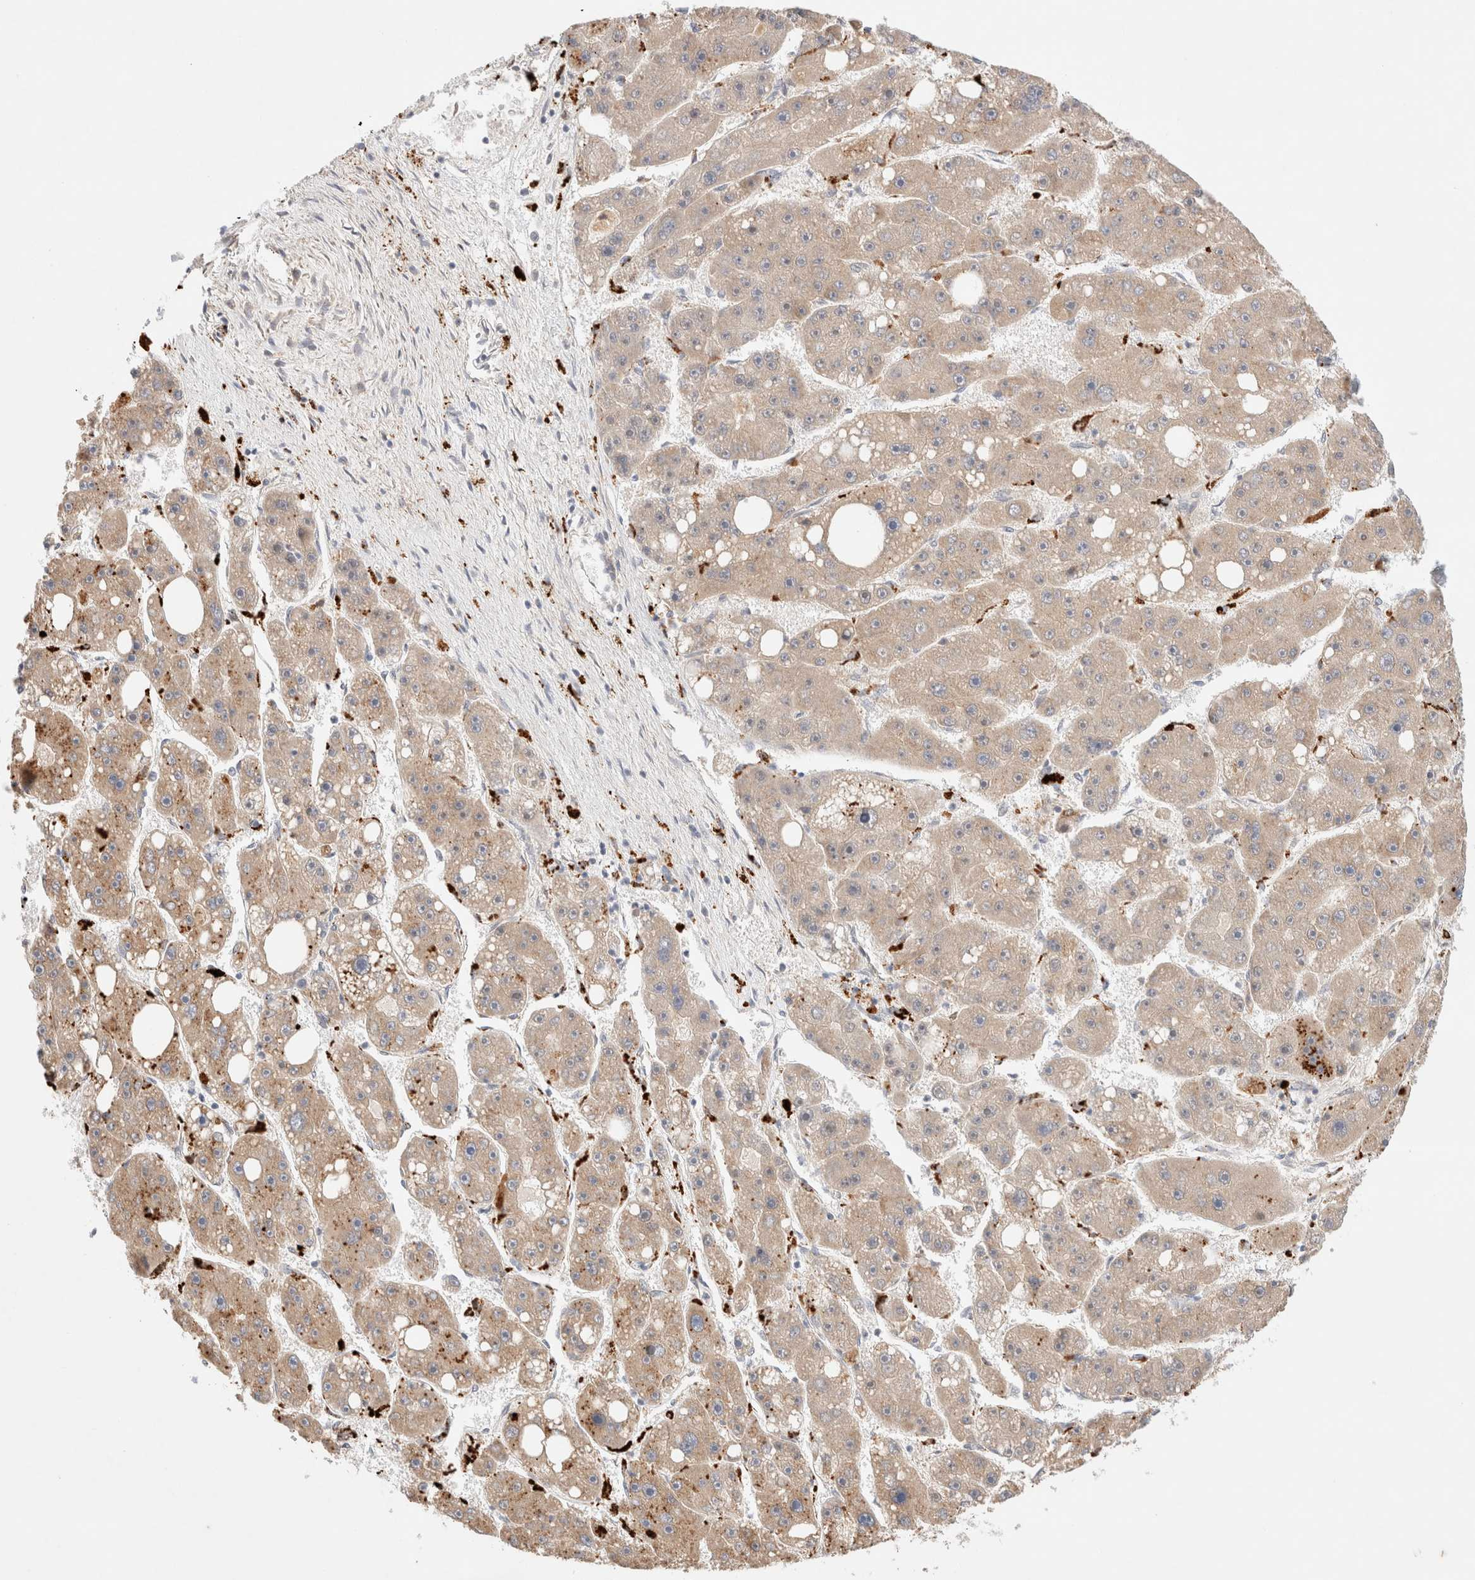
{"staining": {"intensity": "moderate", "quantity": ">75%", "location": "cytoplasmic/membranous"}, "tissue": "liver cancer", "cell_type": "Tumor cells", "image_type": "cancer", "snomed": [{"axis": "morphology", "description": "Carcinoma, Hepatocellular, NOS"}, {"axis": "topography", "description": "Liver"}], "caption": "Immunohistochemical staining of human liver cancer reveals moderate cytoplasmic/membranous protein expression in about >75% of tumor cells.", "gene": "RRP15", "patient": {"sex": "female", "age": 61}}